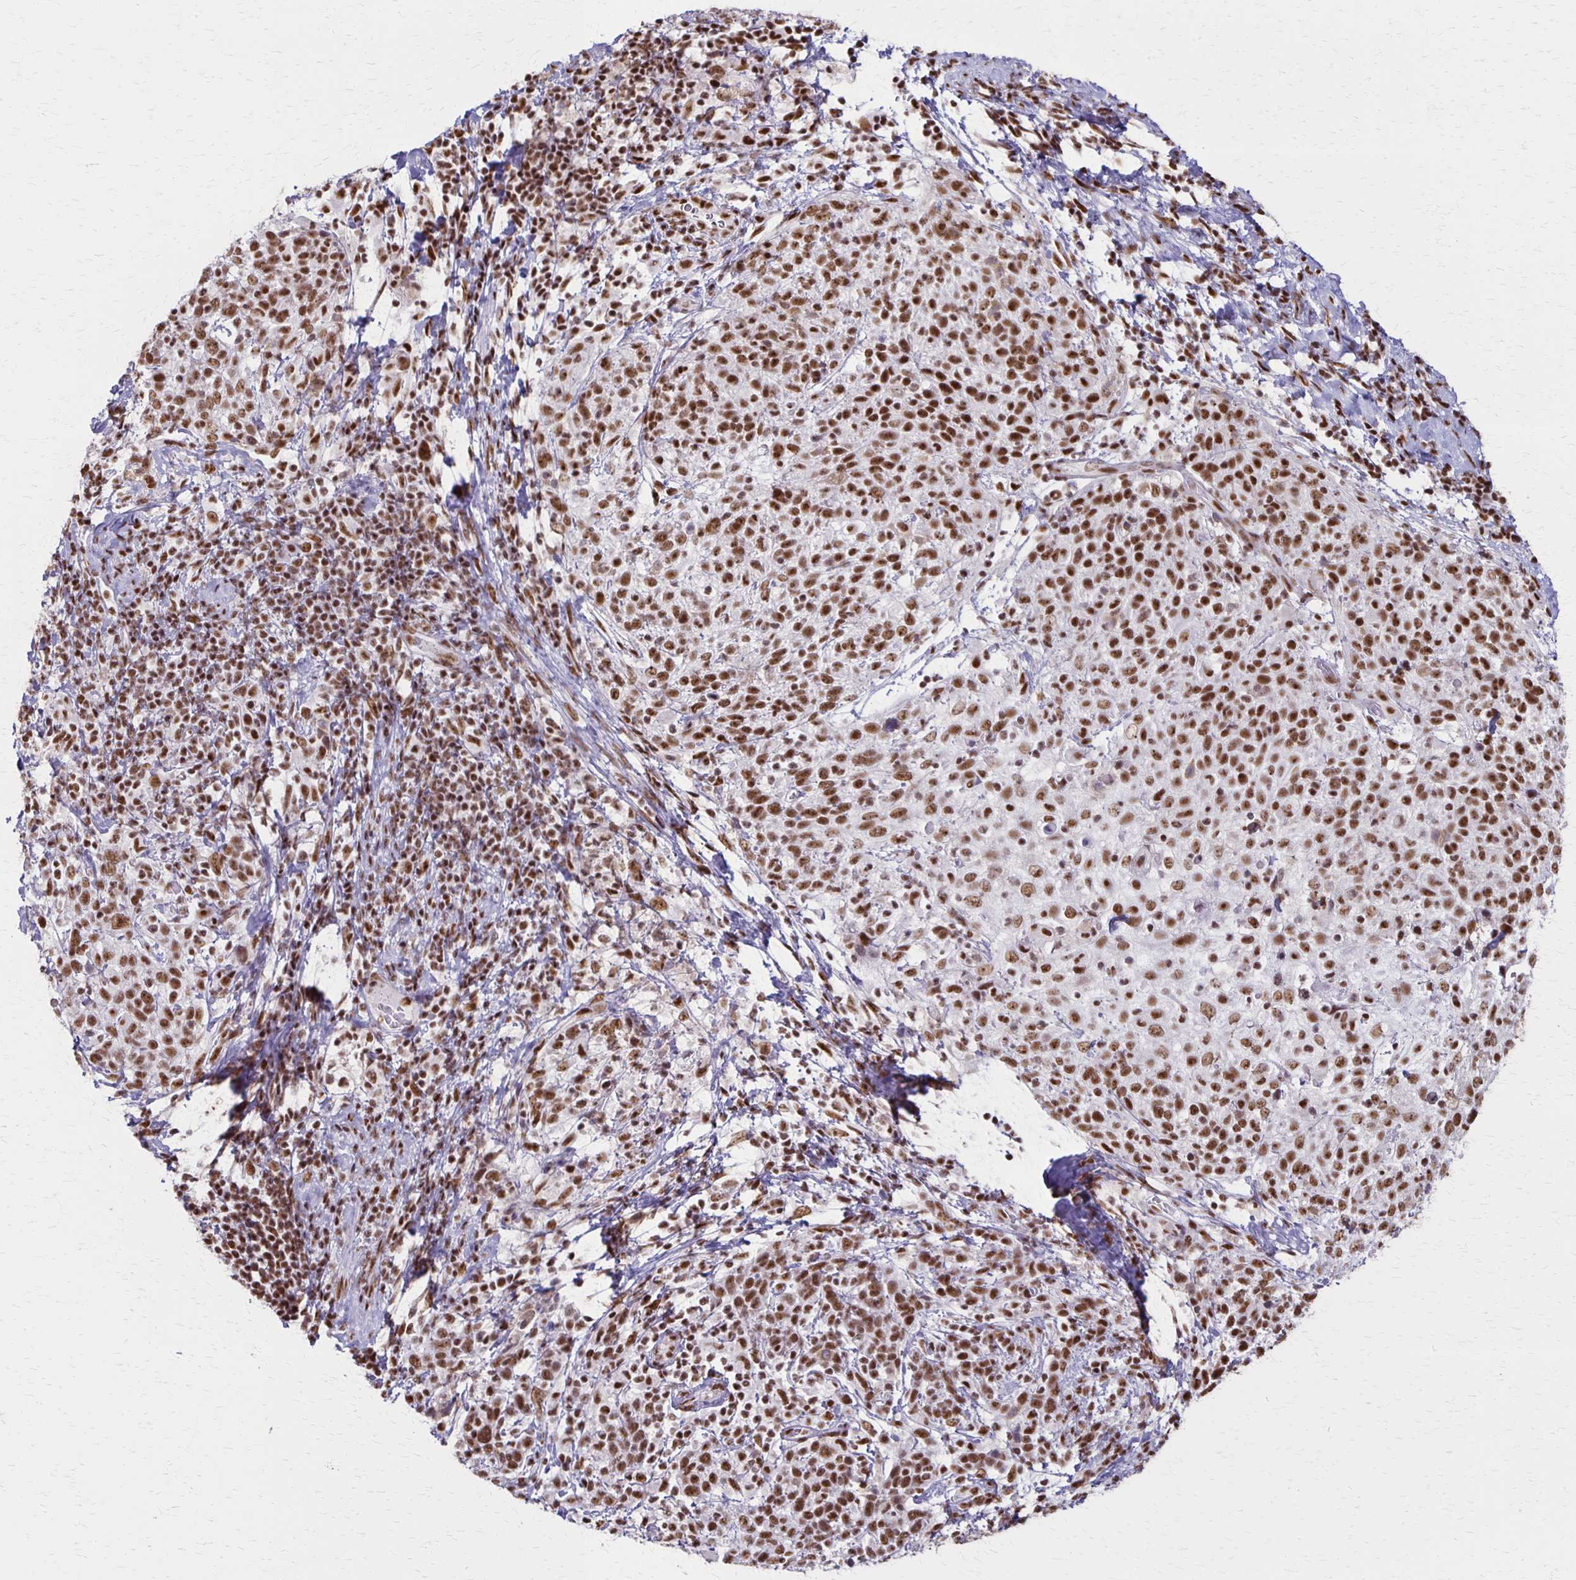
{"staining": {"intensity": "strong", "quantity": ">75%", "location": "nuclear"}, "tissue": "cervical cancer", "cell_type": "Tumor cells", "image_type": "cancer", "snomed": [{"axis": "morphology", "description": "Squamous cell carcinoma, NOS"}, {"axis": "topography", "description": "Cervix"}], "caption": "The histopathology image reveals staining of cervical cancer, revealing strong nuclear protein positivity (brown color) within tumor cells.", "gene": "XRCC6", "patient": {"sex": "female", "age": 61}}